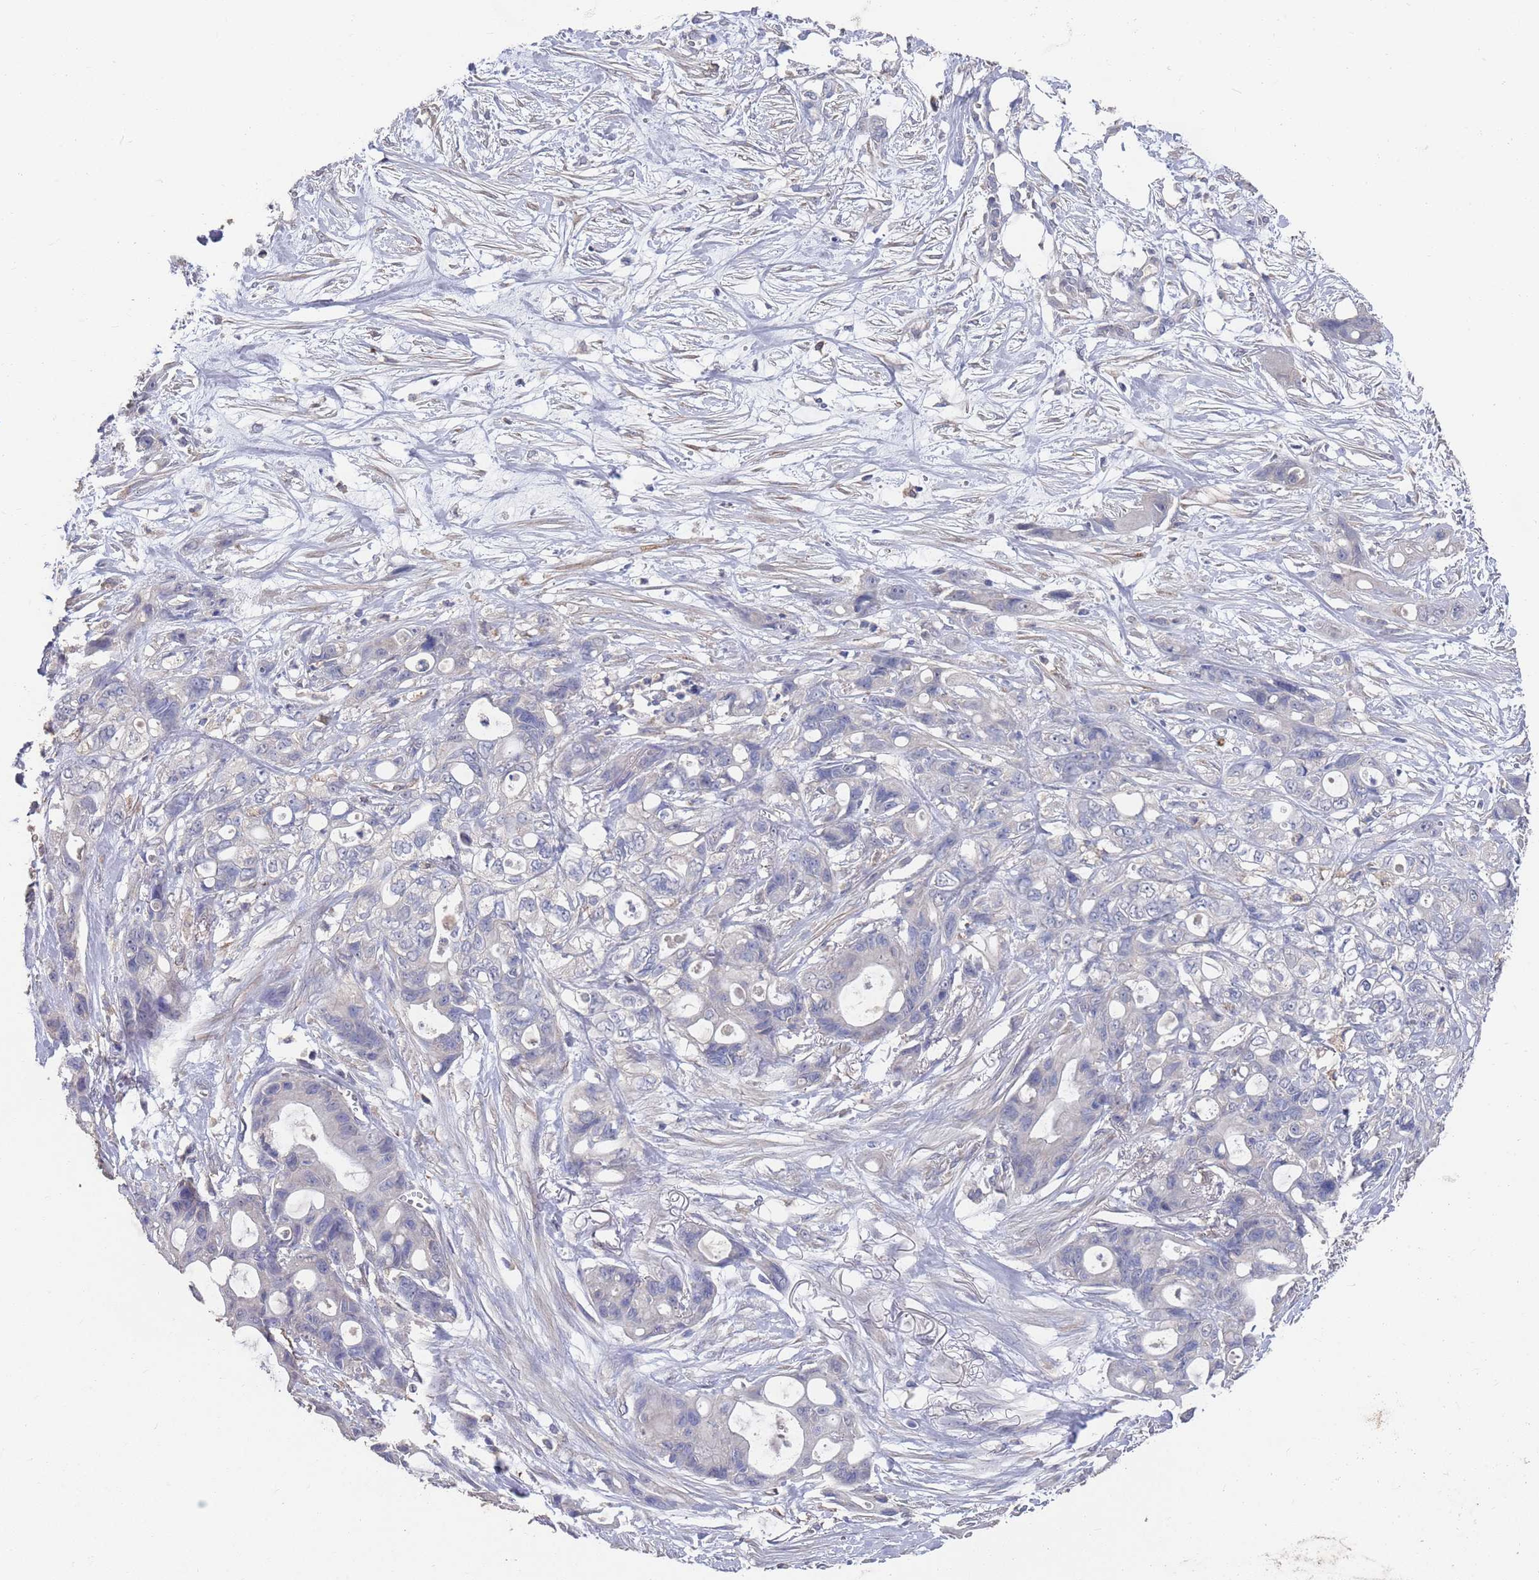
{"staining": {"intensity": "negative", "quantity": "none", "location": "none"}, "tissue": "ovarian cancer", "cell_type": "Tumor cells", "image_type": "cancer", "snomed": [{"axis": "morphology", "description": "Cystadenocarcinoma, mucinous, NOS"}, {"axis": "topography", "description": "Ovary"}], "caption": "This is a histopathology image of immunohistochemistry staining of ovarian cancer, which shows no expression in tumor cells.", "gene": "BTBD18", "patient": {"sex": "female", "age": 70}}